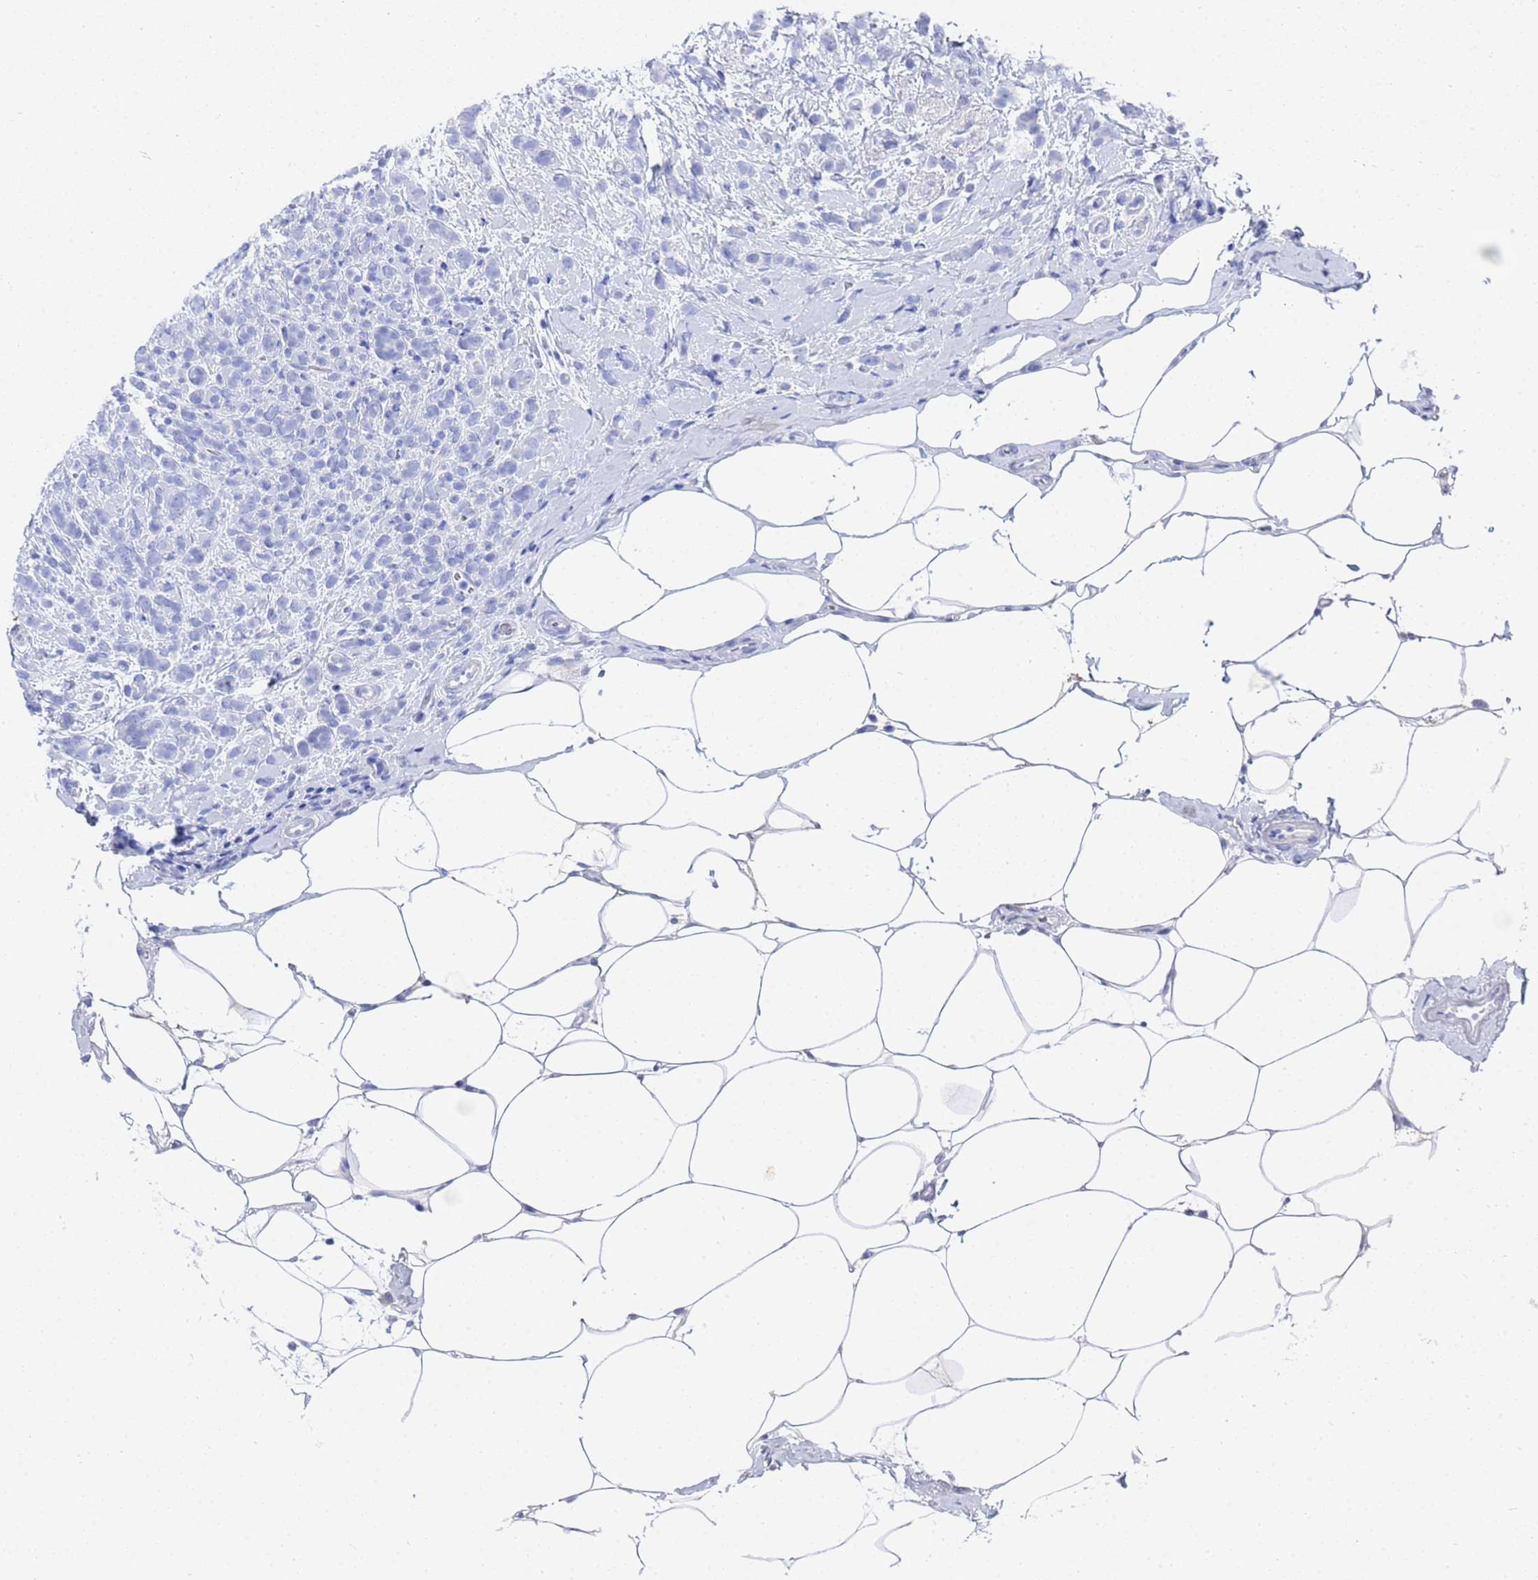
{"staining": {"intensity": "negative", "quantity": "none", "location": "none"}, "tissue": "breast cancer", "cell_type": "Tumor cells", "image_type": "cancer", "snomed": [{"axis": "morphology", "description": "Lobular carcinoma"}, {"axis": "topography", "description": "Breast"}], "caption": "Immunohistochemical staining of human breast cancer shows no significant staining in tumor cells.", "gene": "GGT1", "patient": {"sex": "female", "age": 58}}